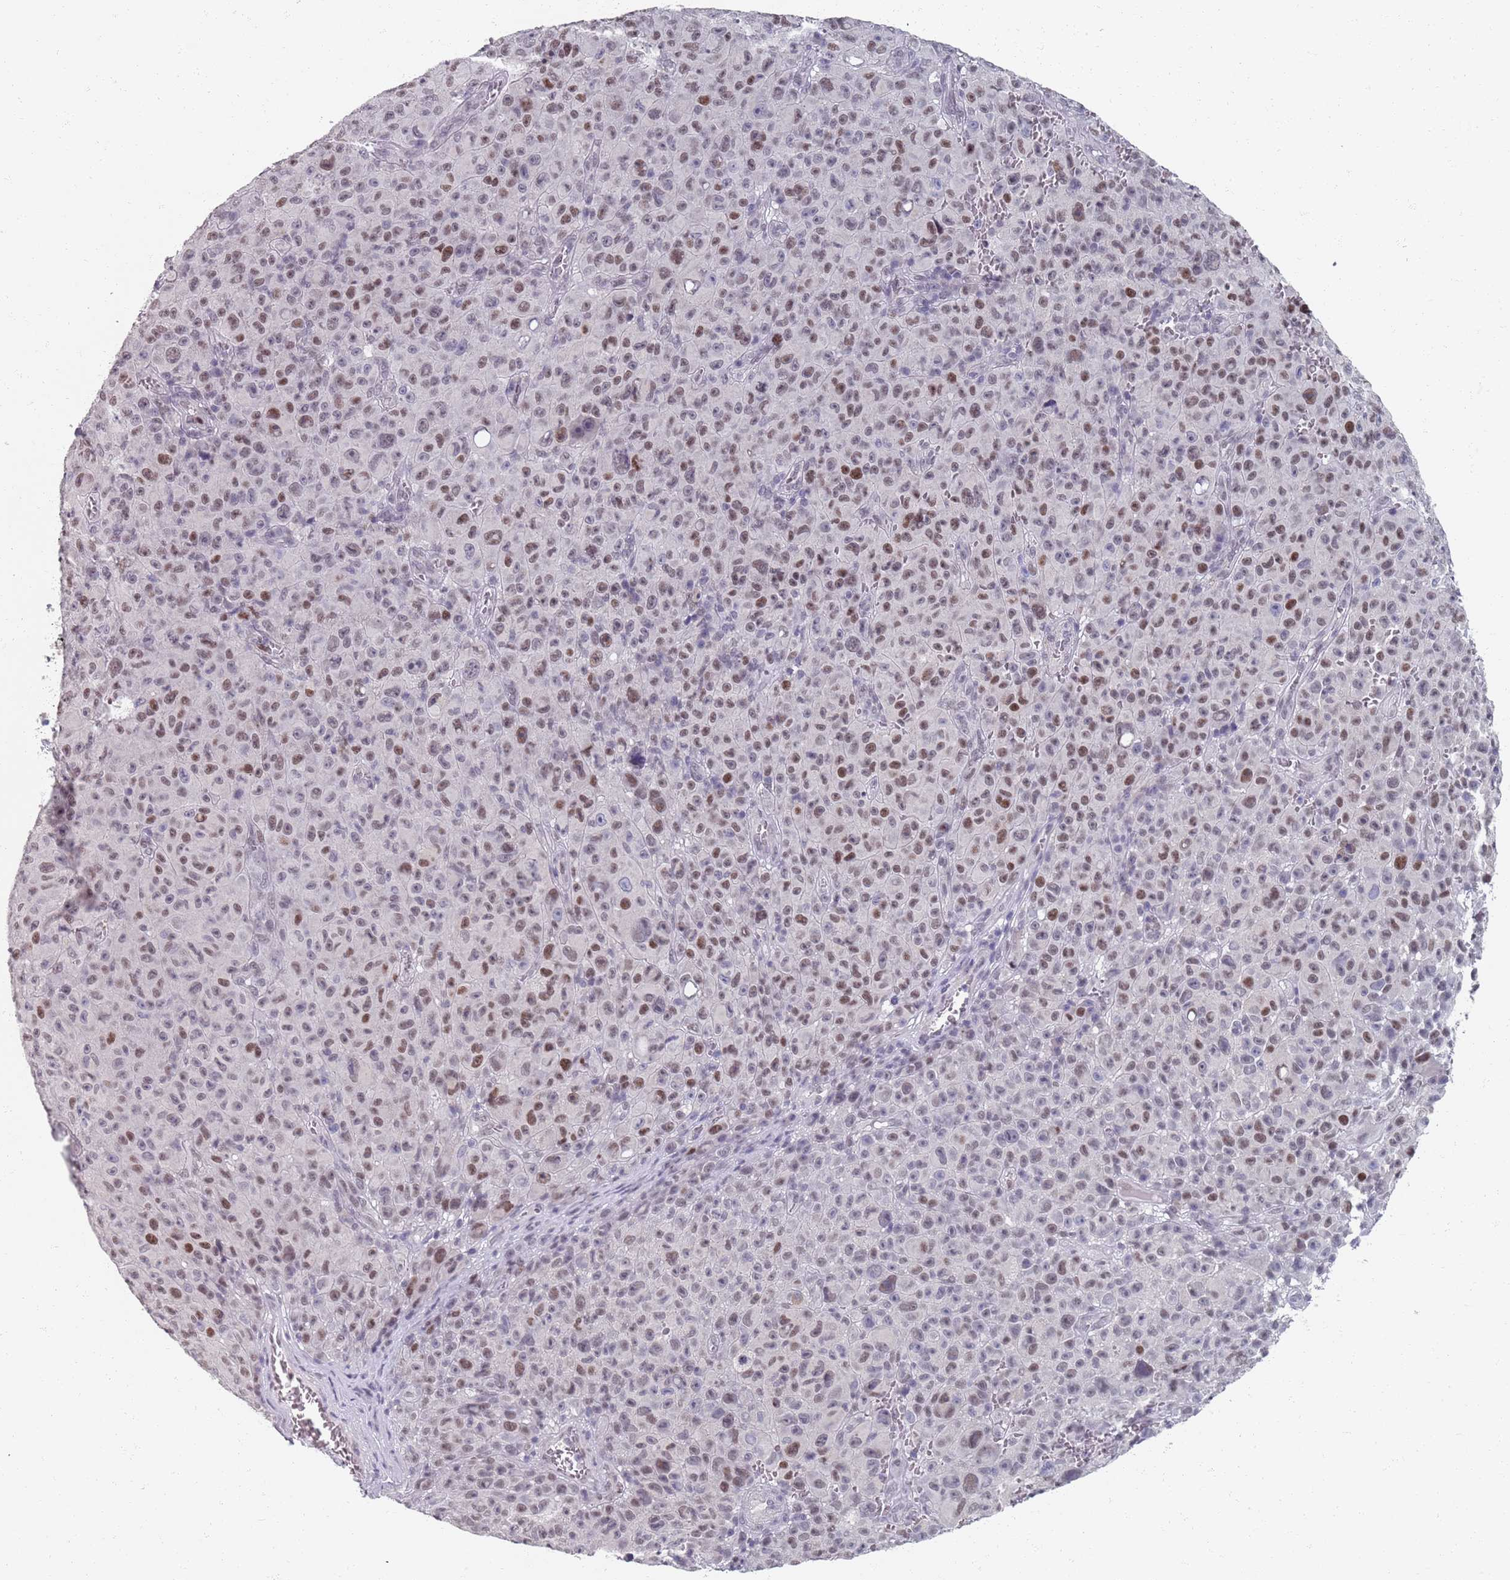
{"staining": {"intensity": "moderate", "quantity": "25%-75%", "location": "nuclear"}, "tissue": "melanoma", "cell_type": "Tumor cells", "image_type": "cancer", "snomed": [{"axis": "morphology", "description": "Malignant melanoma, NOS"}, {"axis": "topography", "description": "Skin"}], "caption": "Human melanoma stained for a protein (brown) exhibits moderate nuclear positive staining in approximately 25%-75% of tumor cells.", "gene": "SAMD1", "patient": {"sex": "female", "age": 82}}